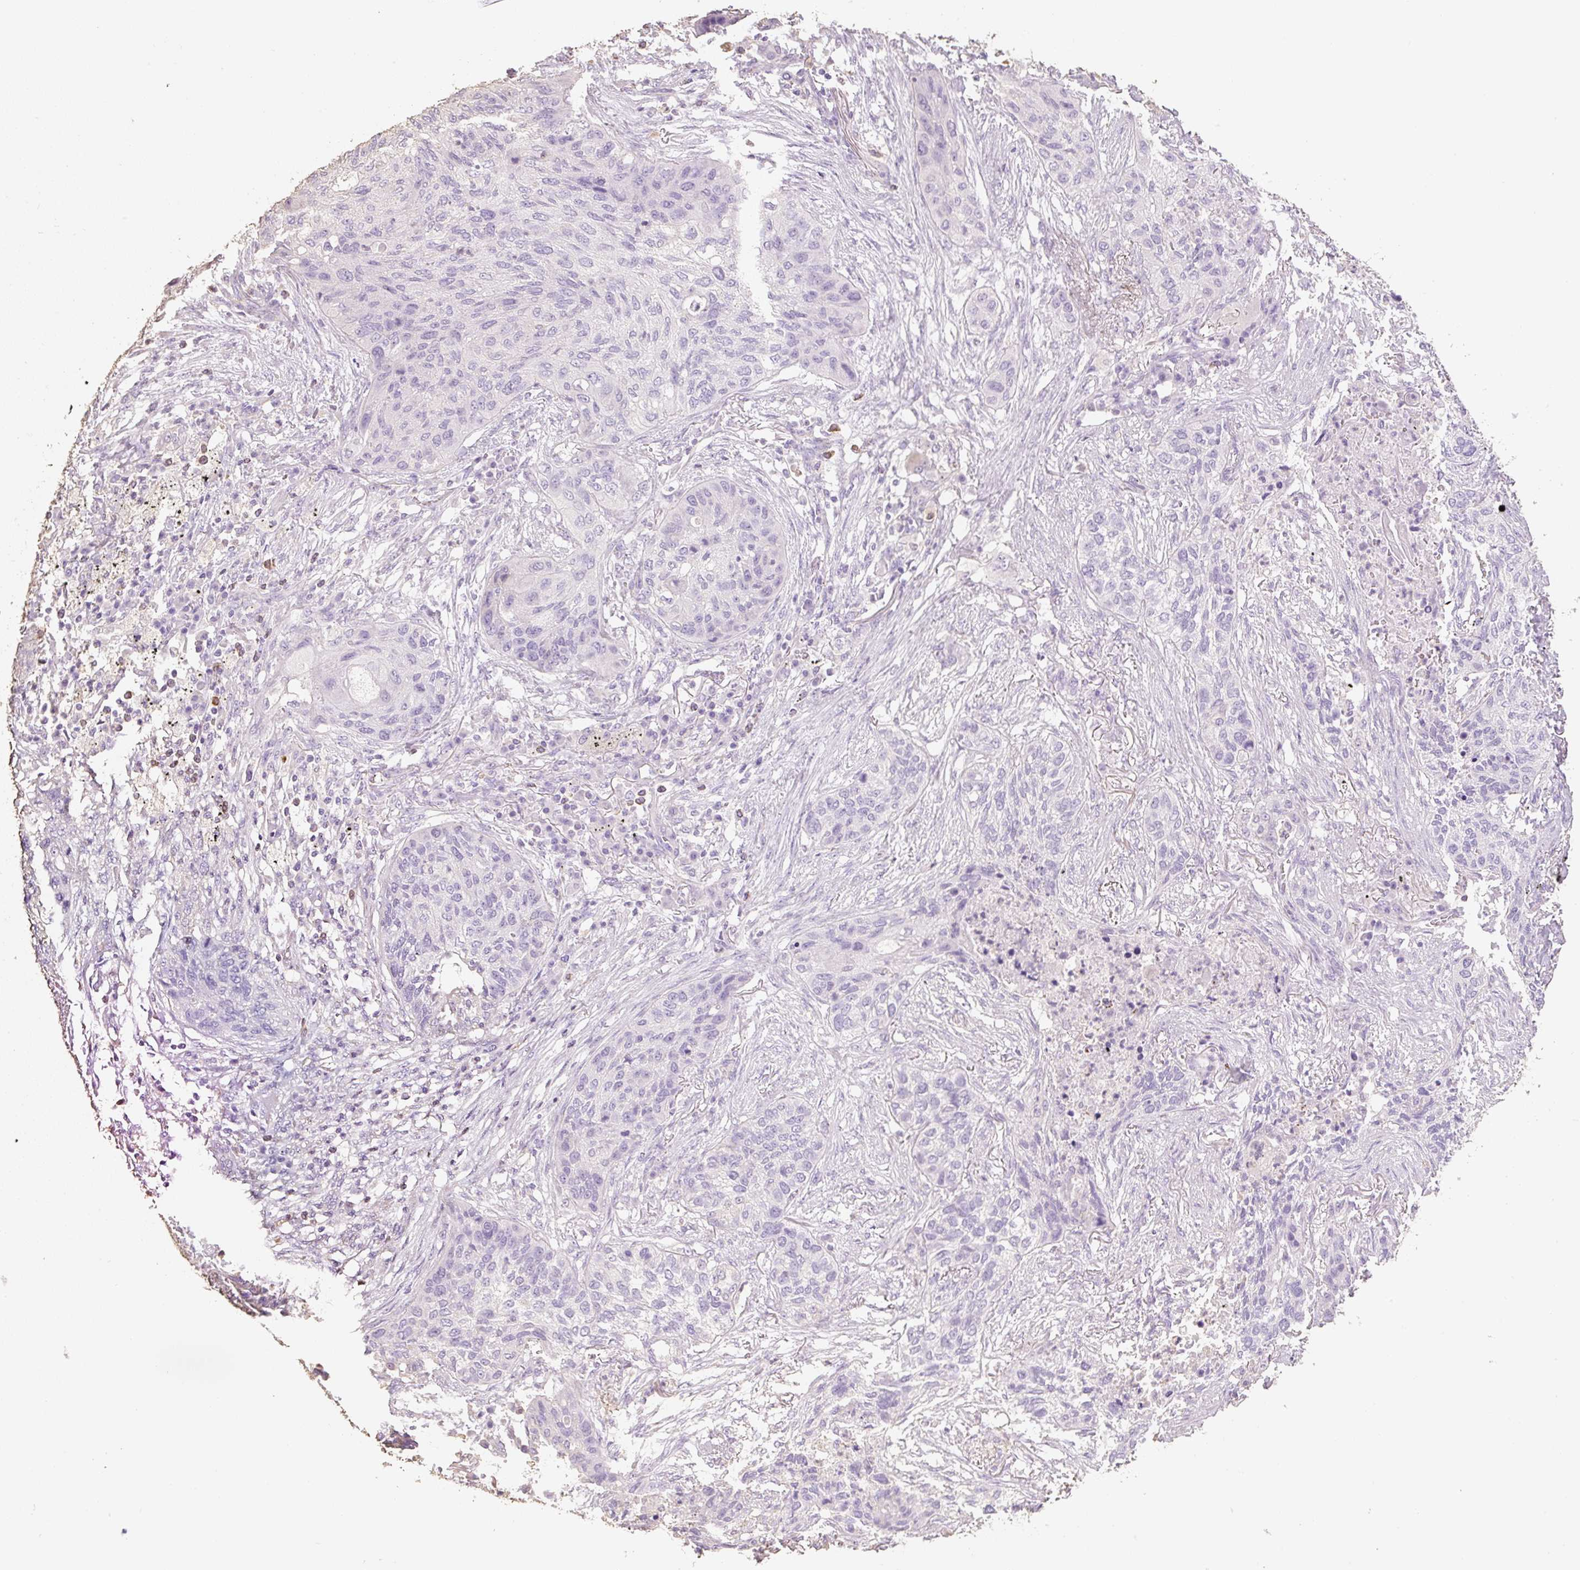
{"staining": {"intensity": "negative", "quantity": "none", "location": "none"}, "tissue": "lung cancer", "cell_type": "Tumor cells", "image_type": "cancer", "snomed": [{"axis": "morphology", "description": "Squamous cell carcinoma, NOS"}, {"axis": "topography", "description": "Lung"}], "caption": "Immunohistochemistry micrograph of lung squamous cell carcinoma stained for a protein (brown), which reveals no expression in tumor cells.", "gene": "MBOAT7", "patient": {"sex": "female", "age": 63}}